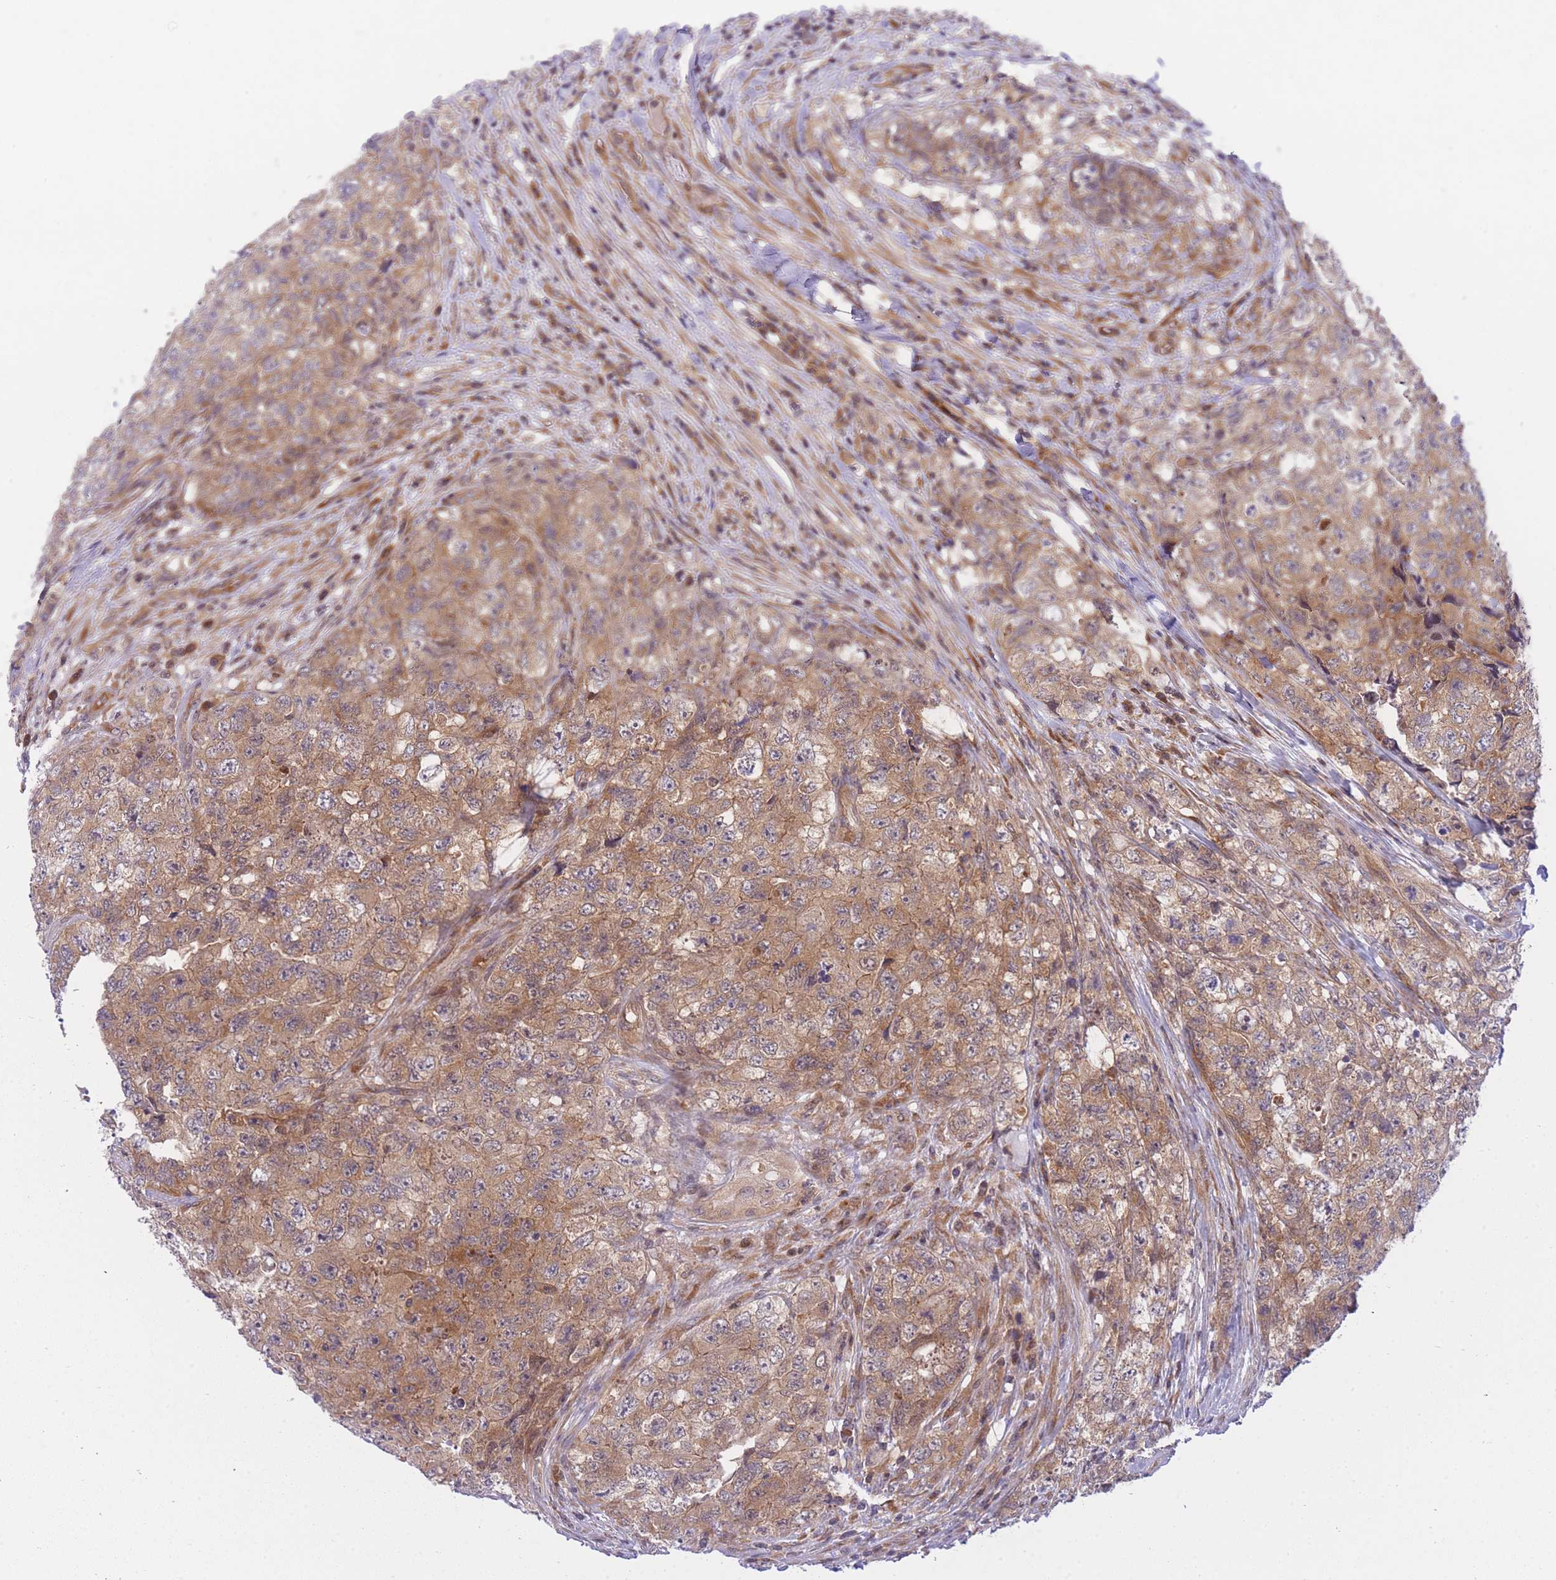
{"staining": {"intensity": "moderate", "quantity": ">75%", "location": "cytoplasmic/membranous"}, "tissue": "testis cancer", "cell_type": "Tumor cells", "image_type": "cancer", "snomed": [{"axis": "morphology", "description": "Carcinoma, Embryonal, NOS"}, {"axis": "topography", "description": "Testis"}], "caption": "A photomicrograph showing moderate cytoplasmic/membranous expression in about >75% of tumor cells in embryonal carcinoma (testis), as visualized by brown immunohistochemical staining.", "gene": "EIF2B2", "patient": {"sex": "male", "age": 31}}